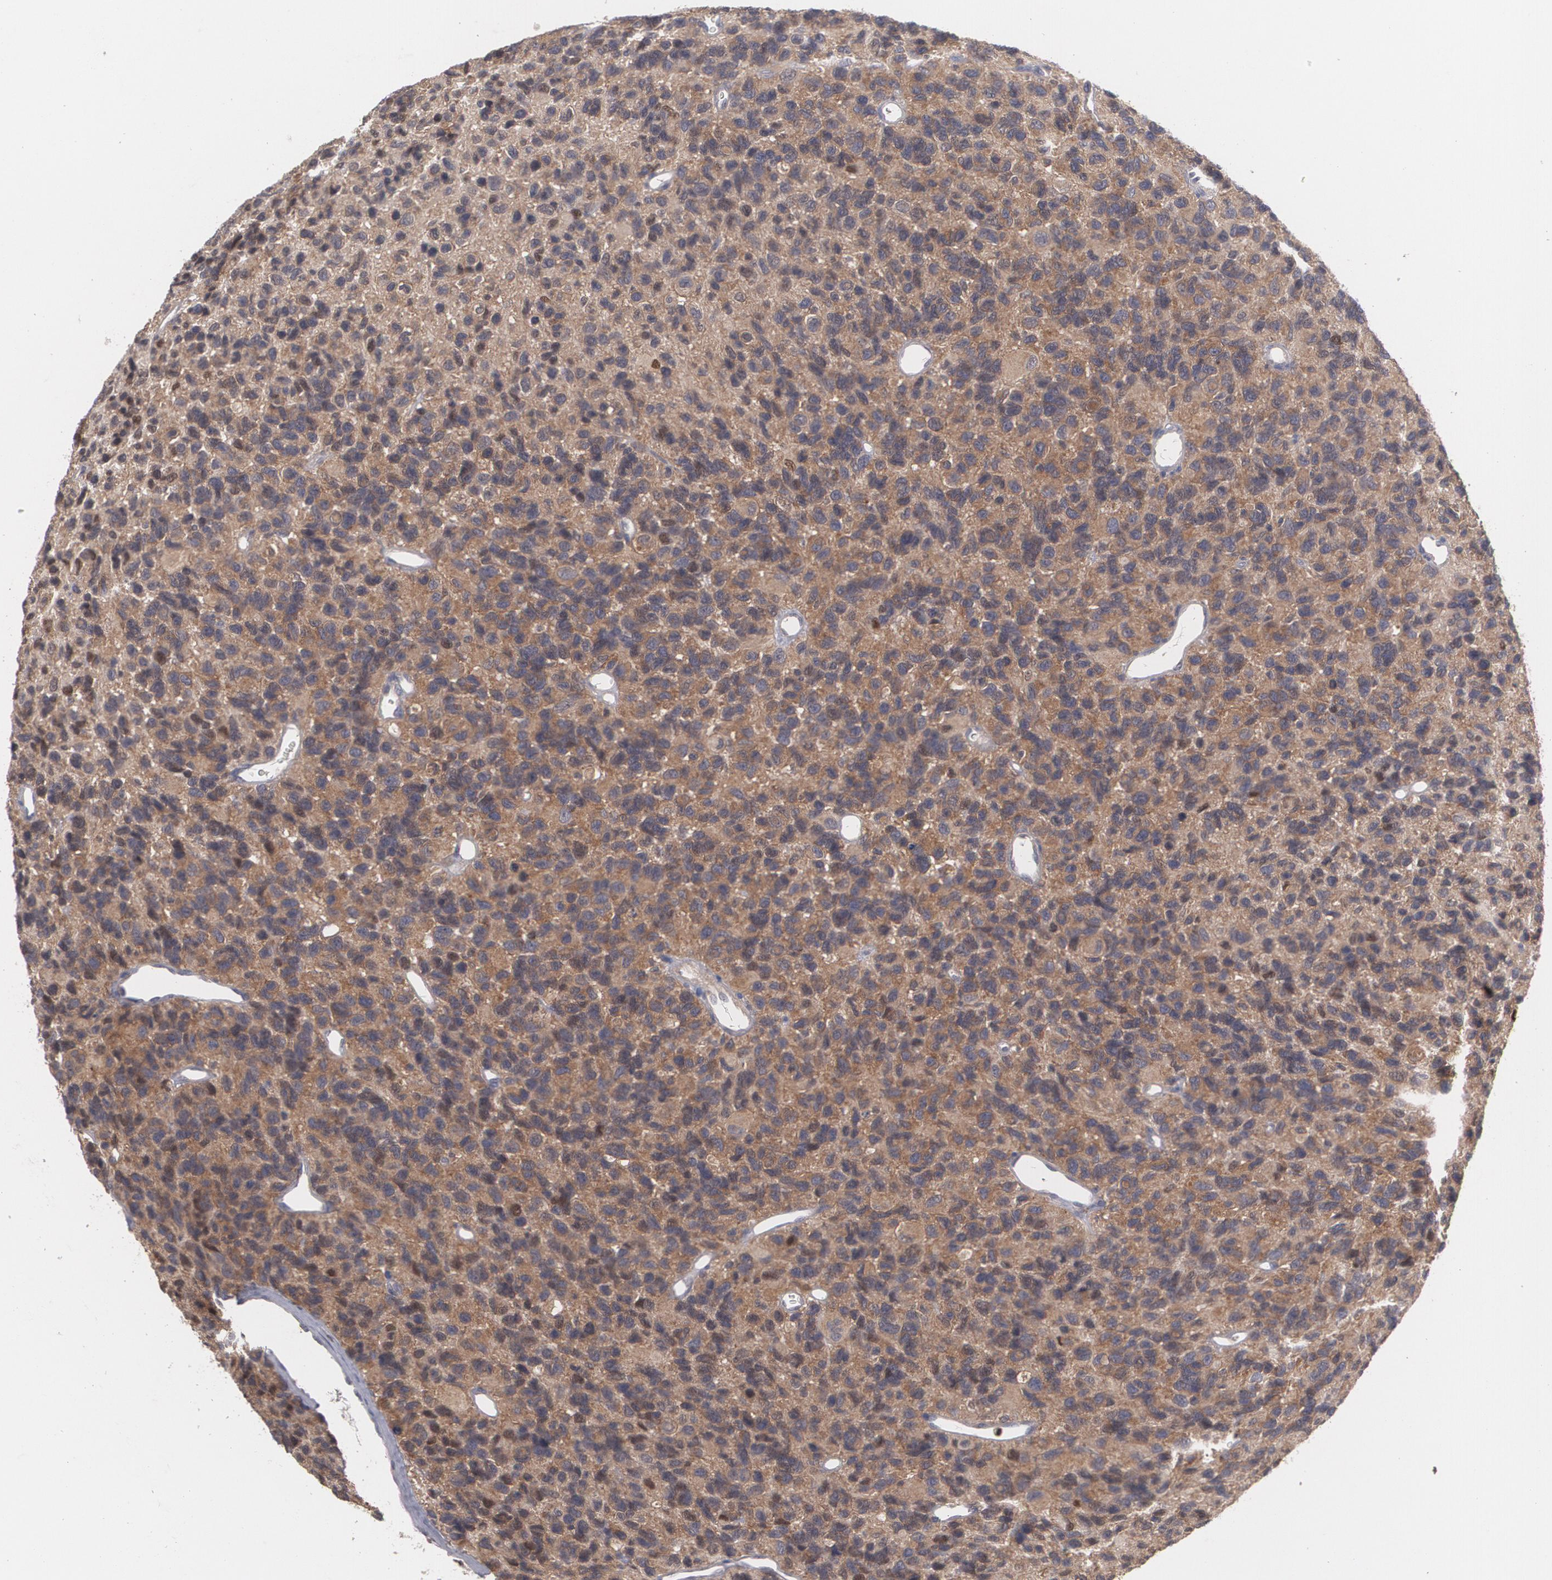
{"staining": {"intensity": "weak", "quantity": "25%-75%", "location": "cytoplasmic/membranous"}, "tissue": "glioma", "cell_type": "Tumor cells", "image_type": "cancer", "snomed": [{"axis": "morphology", "description": "Glioma, malignant, High grade"}, {"axis": "topography", "description": "Brain"}], "caption": "Human glioma stained with a brown dye shows weak cytoplasmic/membranous positive staining in approximately 25%-75% of tumor cells.", "gene": "HTT", "patient": {"sex": "male", "age": 77}}